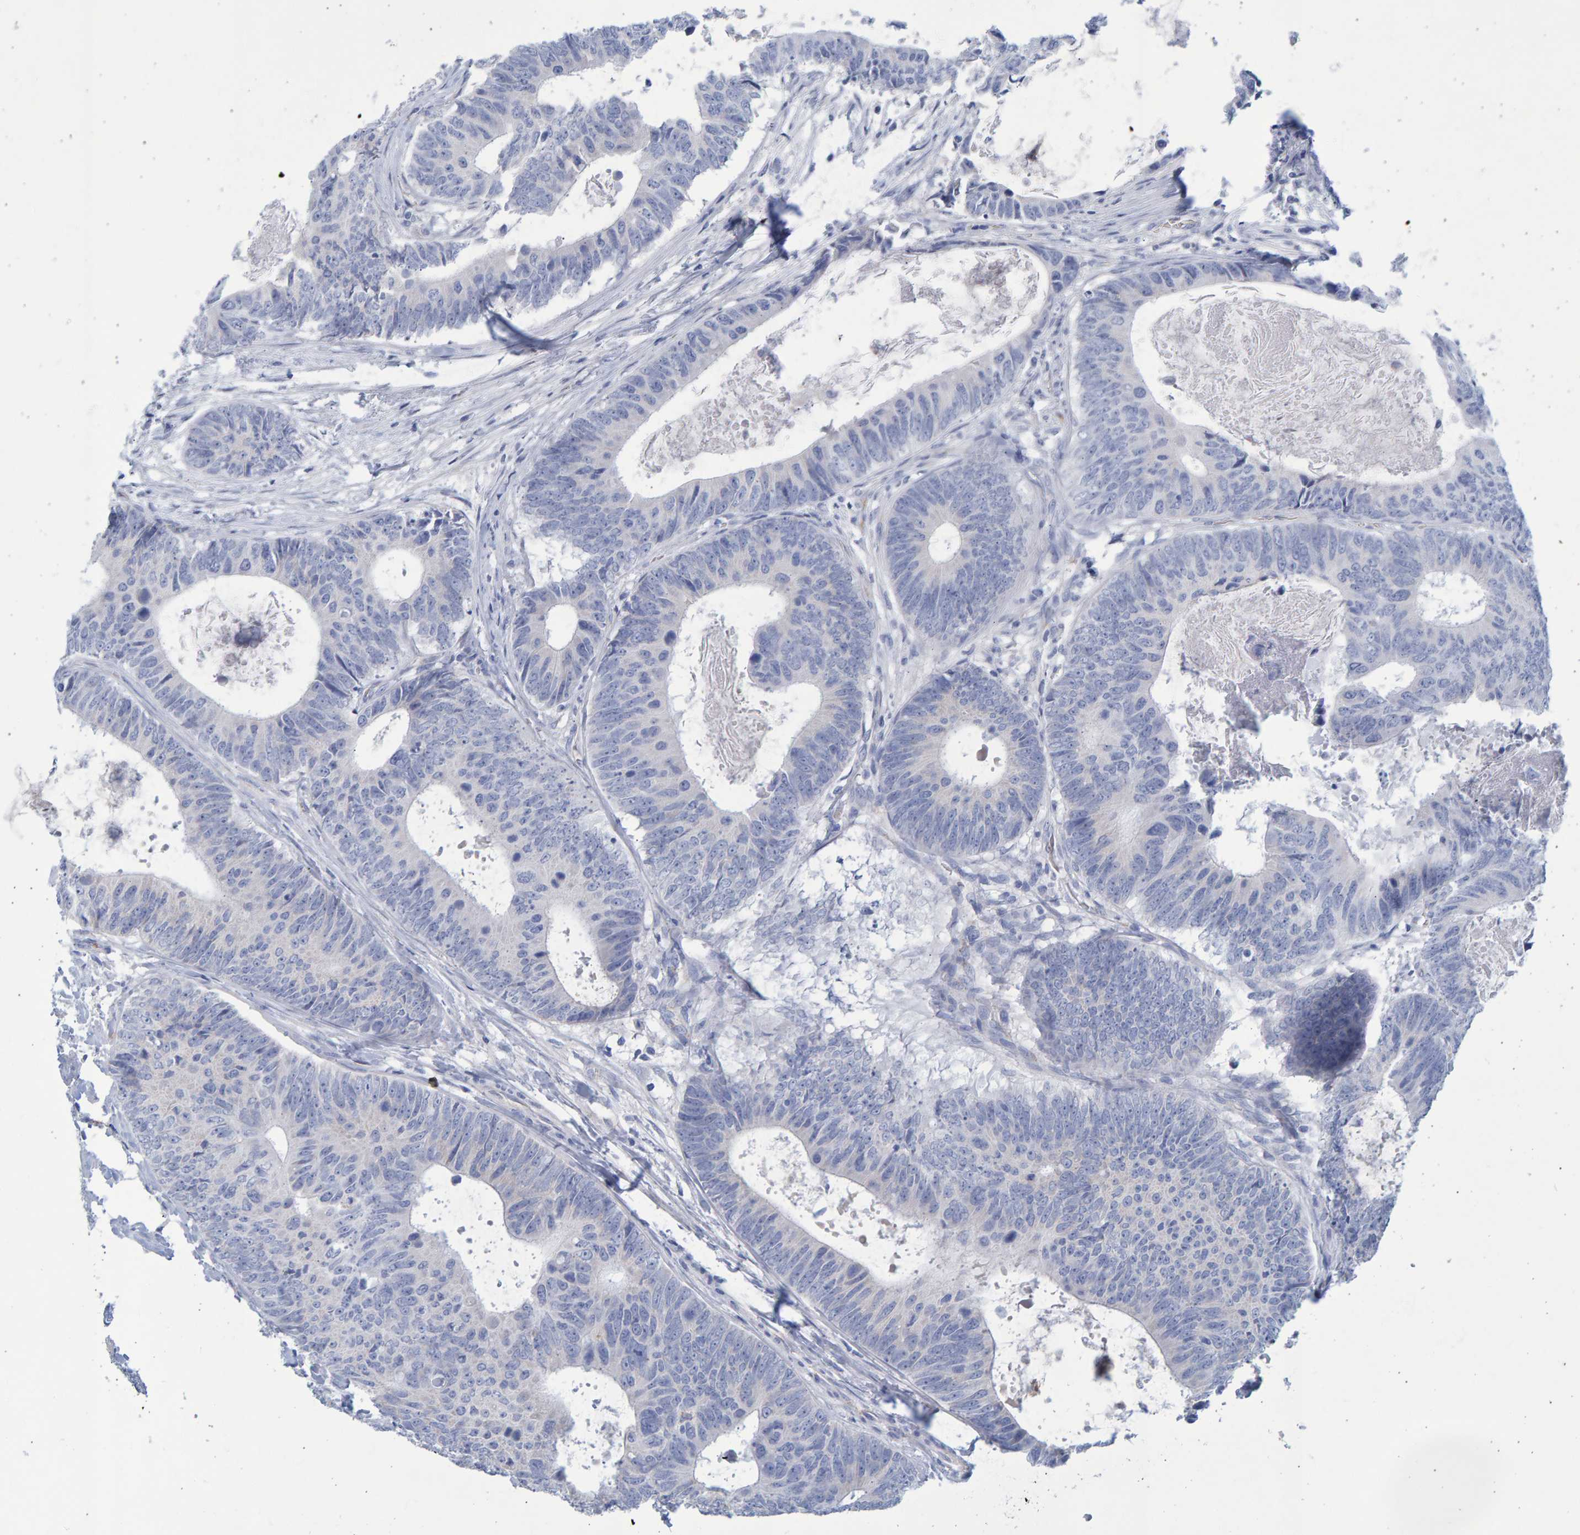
{"staining": {"intensity": "negative", "quantity": "none", "location": "none"}, "tissue": "colorectal cancer", "cell_type": "Tumor cells", "image_type": "cancer", "snomed": [{"axis": "morphology", "description": "Adenocarcinoma, NOS"}, {"axis": "topography", "description": "Colon"}], "caption": "IHC micrograph of neoplastic tissue: adenocarcinoma (colorectal) stained with DAB reveals no significant protein positivity in tumor cells.", "gene": "SLC34A3", "patient": {"sex": "male", "age": 56}}